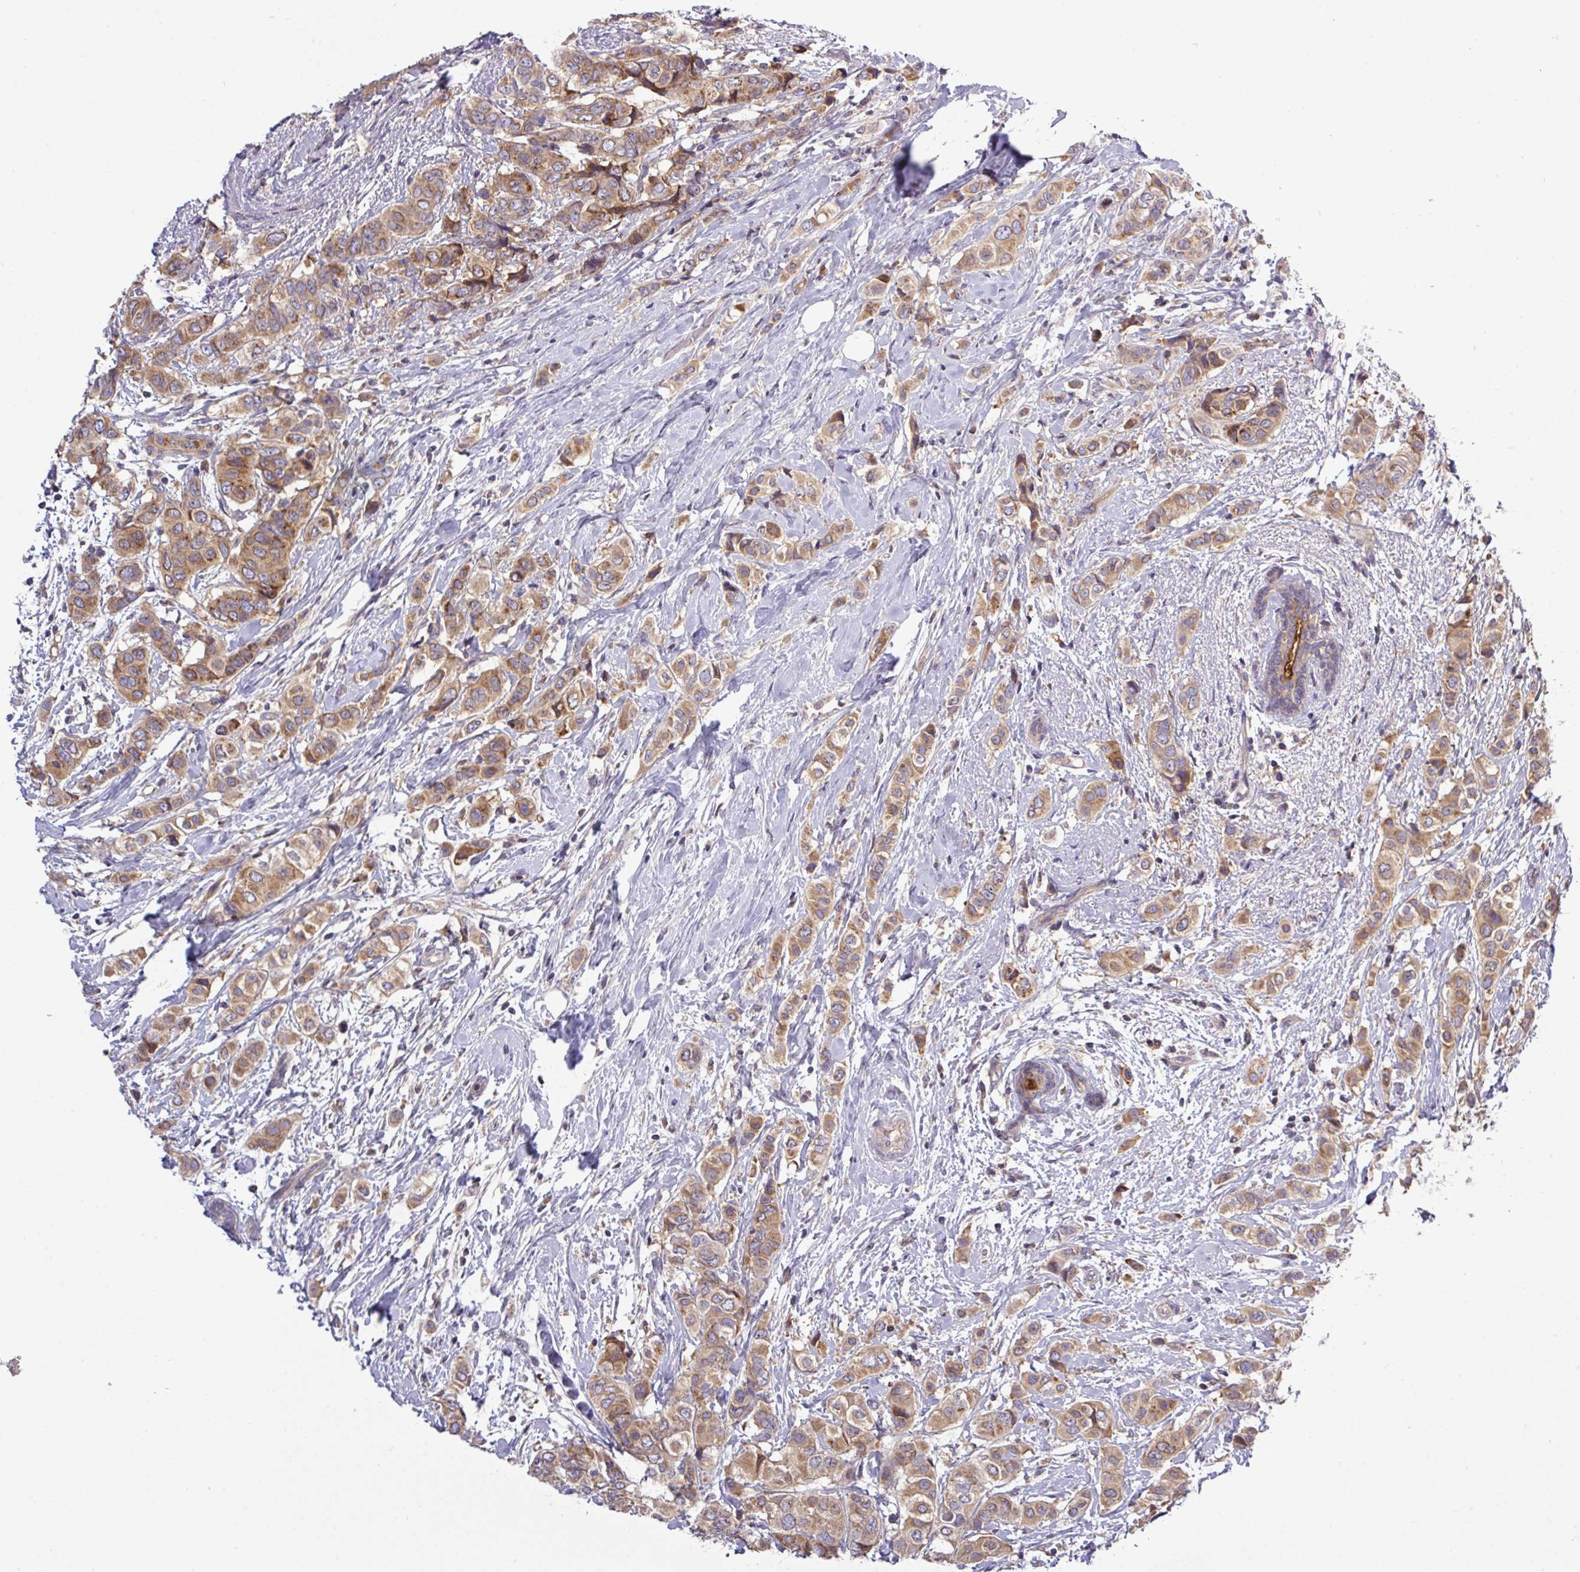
{"staining": {"intensity": "moderate", "quantity": ">75%", "location": "cytoplasmic/membranous"}, "tissue": "breast cancer", "cell_type": "Tumor cells", "image_type": "cancer", "snomed": [{"axis": "morphology", "description": "Lobular carcinoma"}, {"axis": "topography", "description": "Breast"}], "caption": "About >75% of tumor cells in lobular carcinoma (breast) reveal moderate cytoplasmic/membranous protein positivity as visualized by brown immunohistochemical staining.", "gene": "TMEM62", "patient": {"sex": "female", "age": 51}}